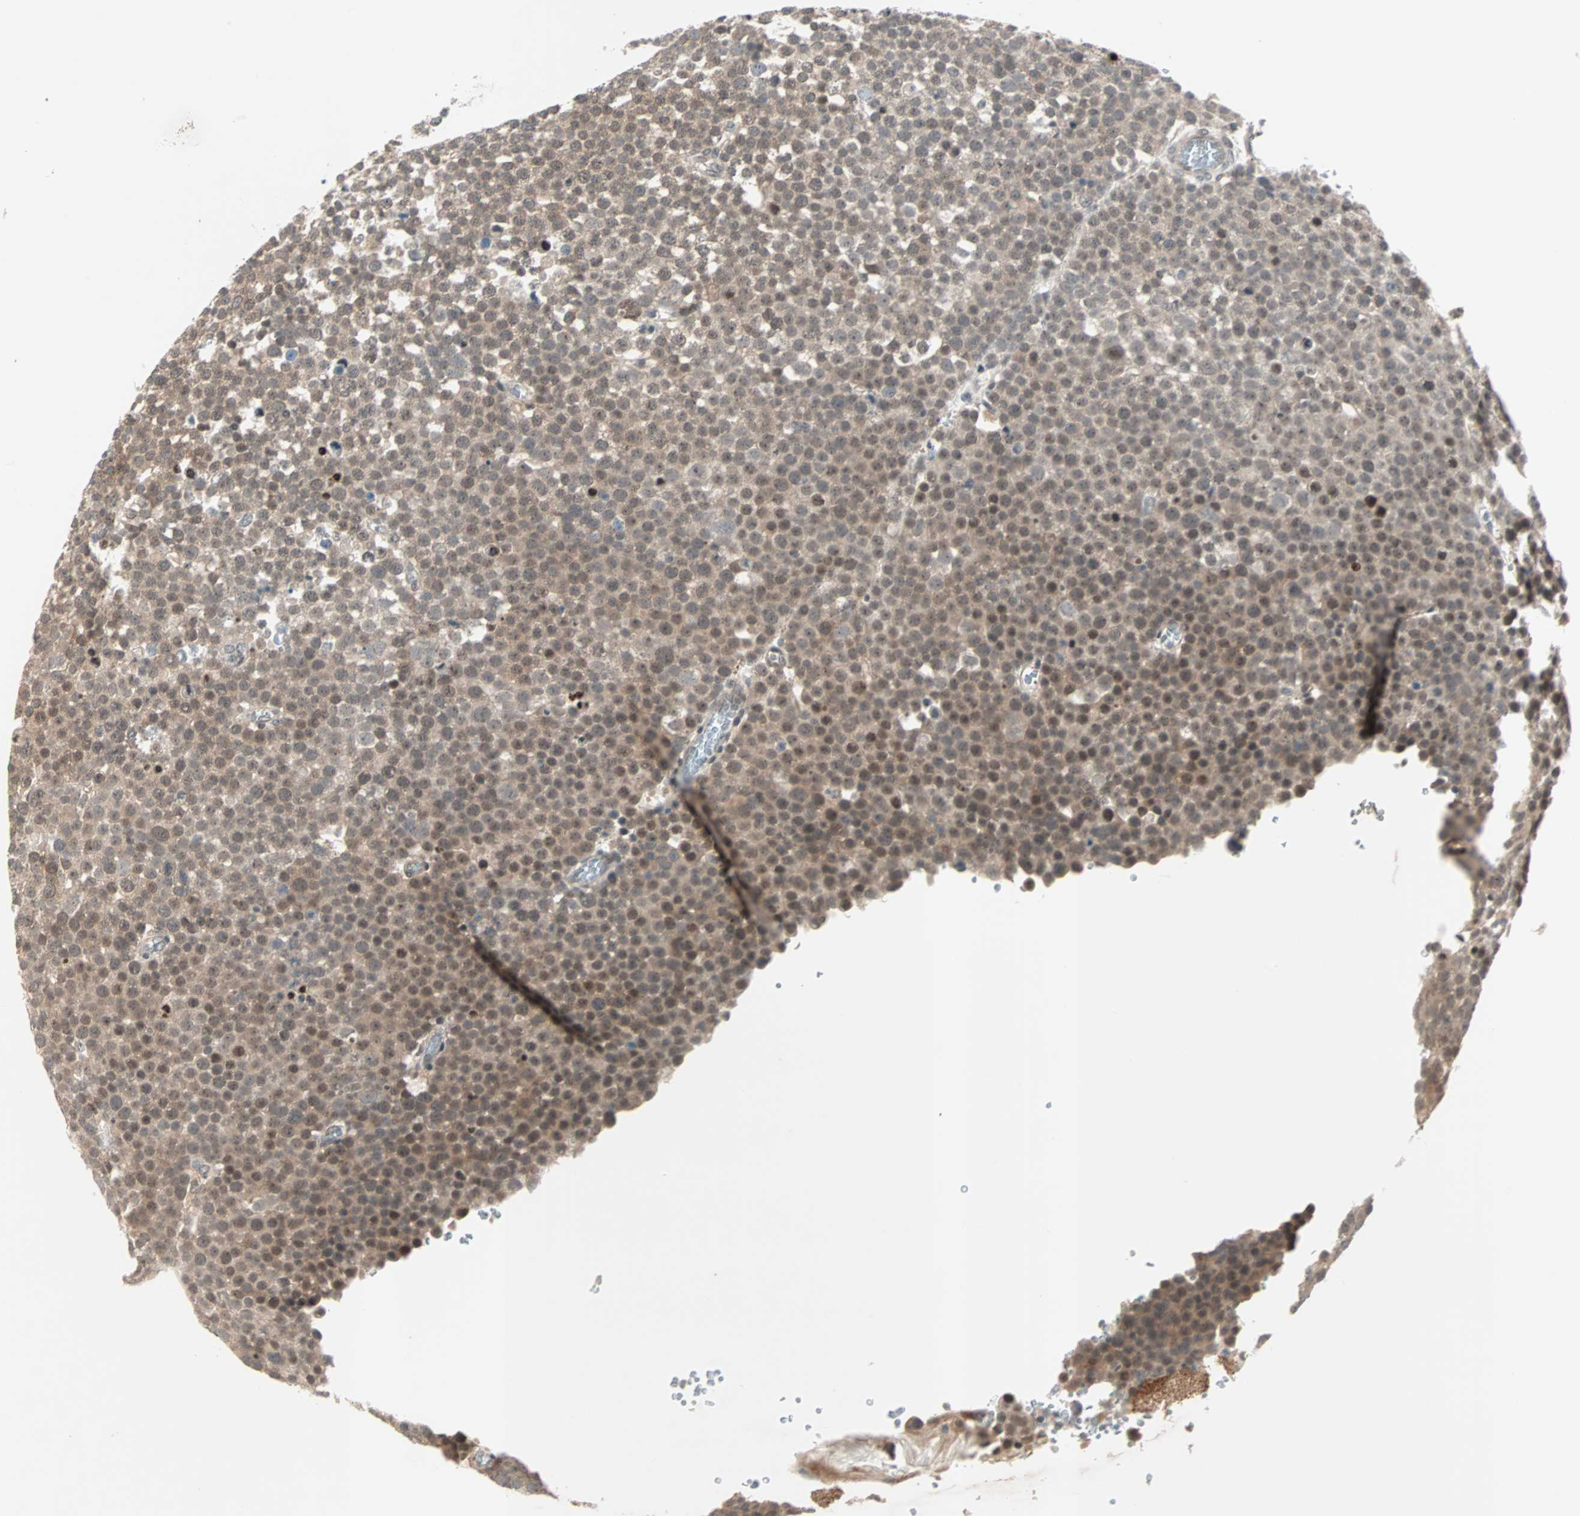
{"staining": {"intensity": "weak", "quantity": ">75%", "location": "cytoplasmic/membranous,nuclear"}, "tissue": "testis cancer", "cell_type": "Tumor cells", "image_type": "cancer", "snomed": [{"axis": "morphology", "description": "Seminoma, NOS"}, {"axis": "topography", "description": "Testis"}], "caption": "A low amount of weak cytoplasmic/membranous and nuclear staining is appreciated in about >75% of tumor cells in seminoma (testis) tissue.", "gene": "PGBD1", "patient": {"sex": "male", "age": 71}}